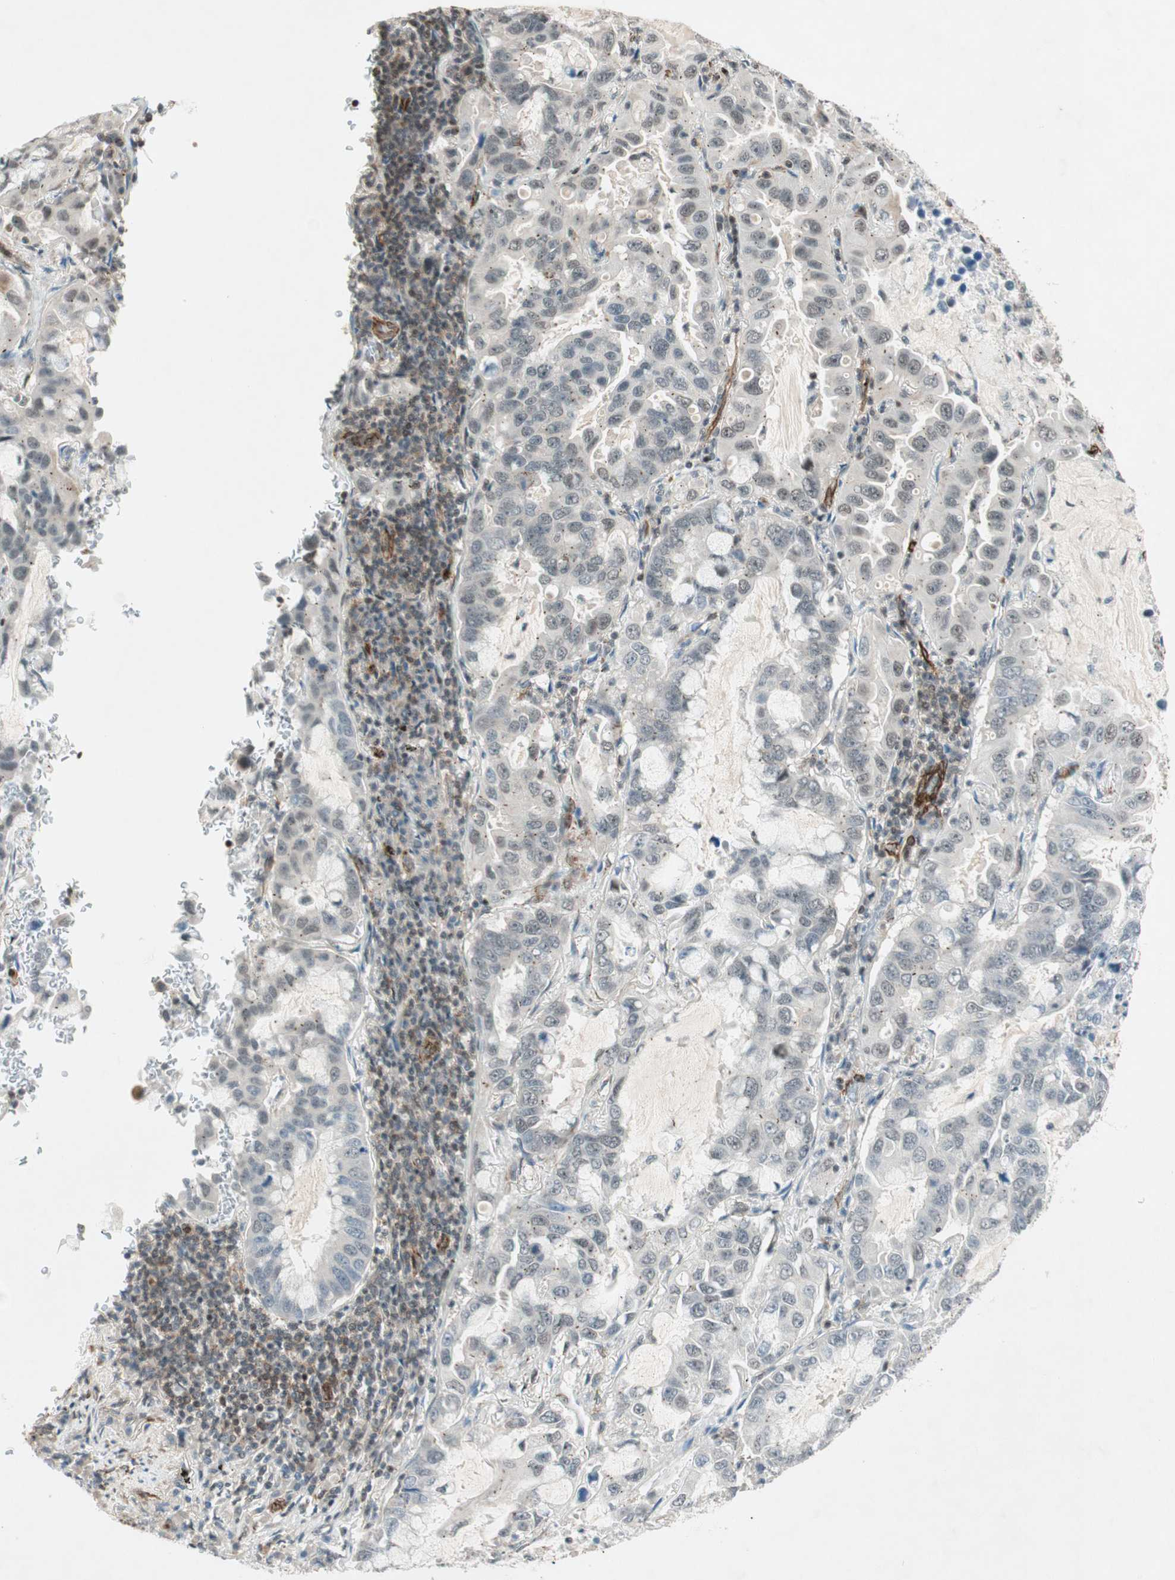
{"staining": {"intensity": "negative", "quantity": "none", "location": "none"}, "tissue": "lung cancer", "cell_type": "Tumor cells", "image_type": "cancer", "snomed": [{"axis": "morphology", "description": "Adenocarcinoma, NOS"}, {"axis": "topography", "description": "Lung"}], "caption": "Tumor cells are negative for brown protein staining in lung adenocarcinoma. (DAB (3,3'-diaminobenzidine) immunohistochemistry, high magnification).", "gene": "CDK19", "patient": {"sex": "male", "age": 64}}